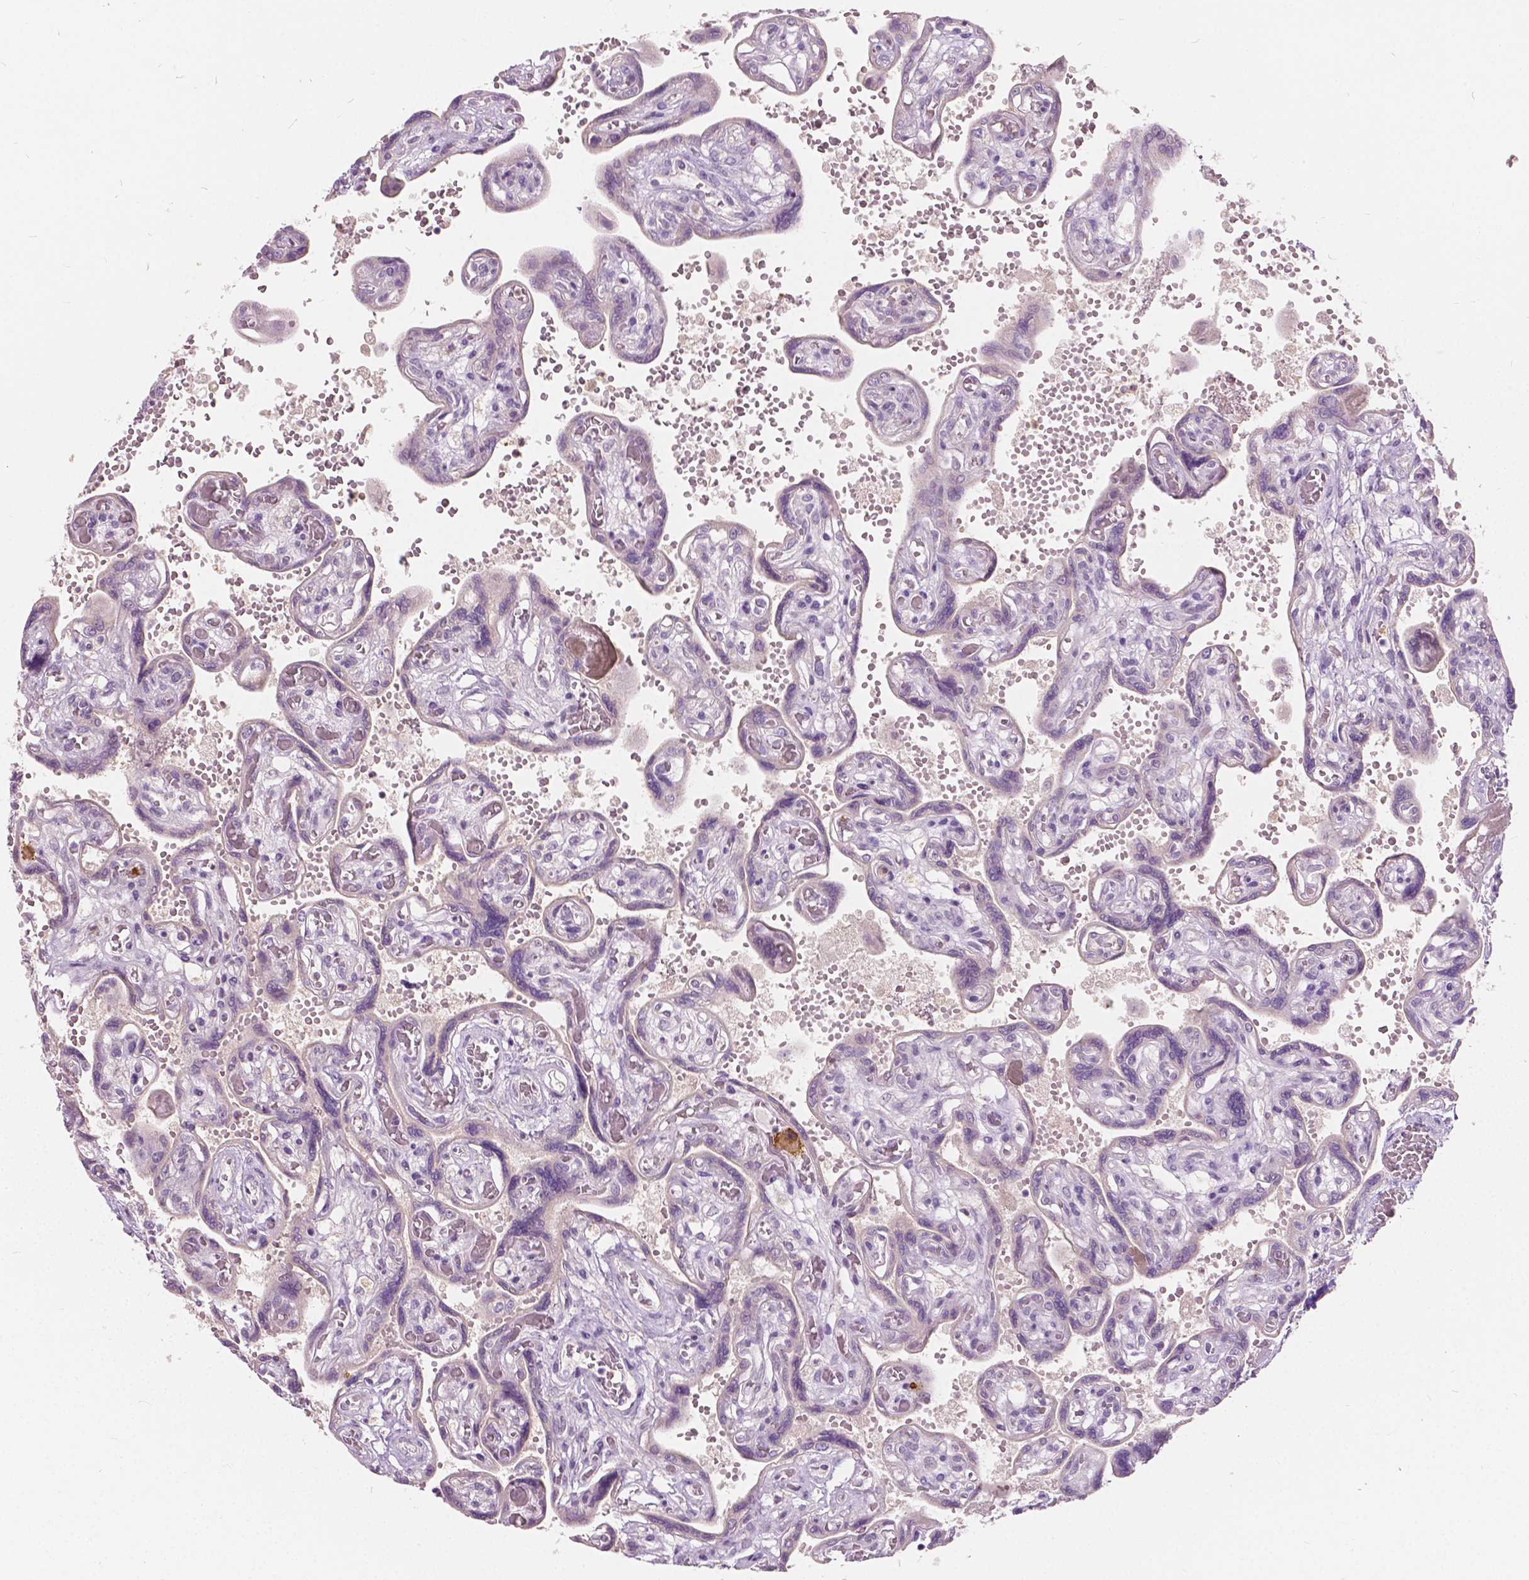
{"staining": {"intensity": "moderate", "quantity": ">75%", "location": "nuclear"}, "tissue": "placenta", "cell_type": "Decidual cells", "image_type": "normal", "snomed": [{"axis": "morphology", "description": "Normal tissue, NOS"}, {"axis": "topography", "description": "Placenta"}], "caption": "Protein staining by immunohistochemistry (IHC) shows moderate nuclear expression in about >75% of decidual cells in normal placenta.", "gene": "DLX6", "patient": {"sex": "female", "age": 32}}